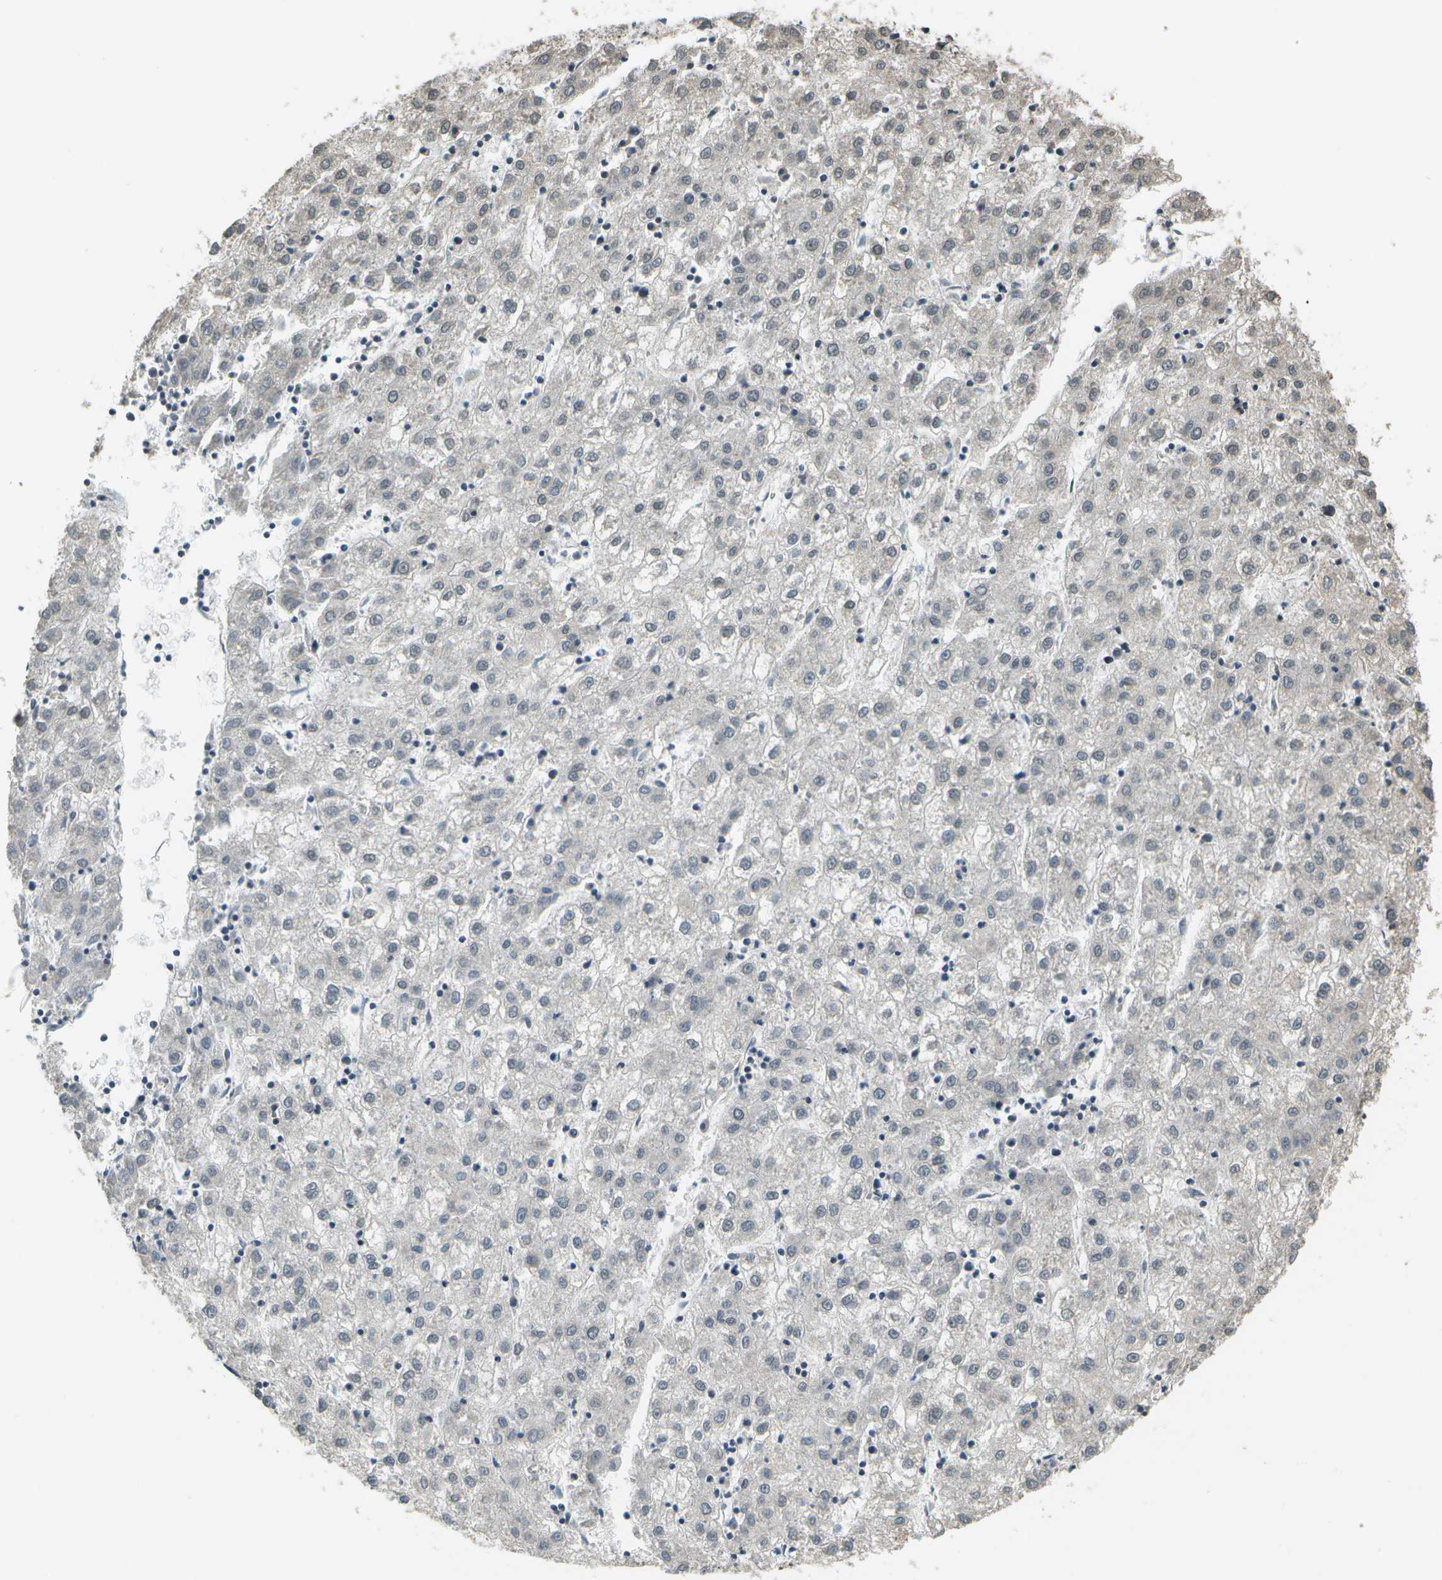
{"staining": {"intensity": "negative", "quantity": "none", "location": "none"}, "tissue": "liver cancer", "cell_type": "Tumor cells", "image_type": "cancer", "snomed": [{"axis": "morphology", "description": "Carcinoma, Hepatocellular, NOS"}, {"axis": "topography", "description": "Liver"}], "caption": "A high-resolution image shows IHC staining of liver cancer (hepatocellular carcinoma), which displays no significant positivity in tumor cells.", "gene": "ABL2", "patient": {"sex": "male", "age": 72}}